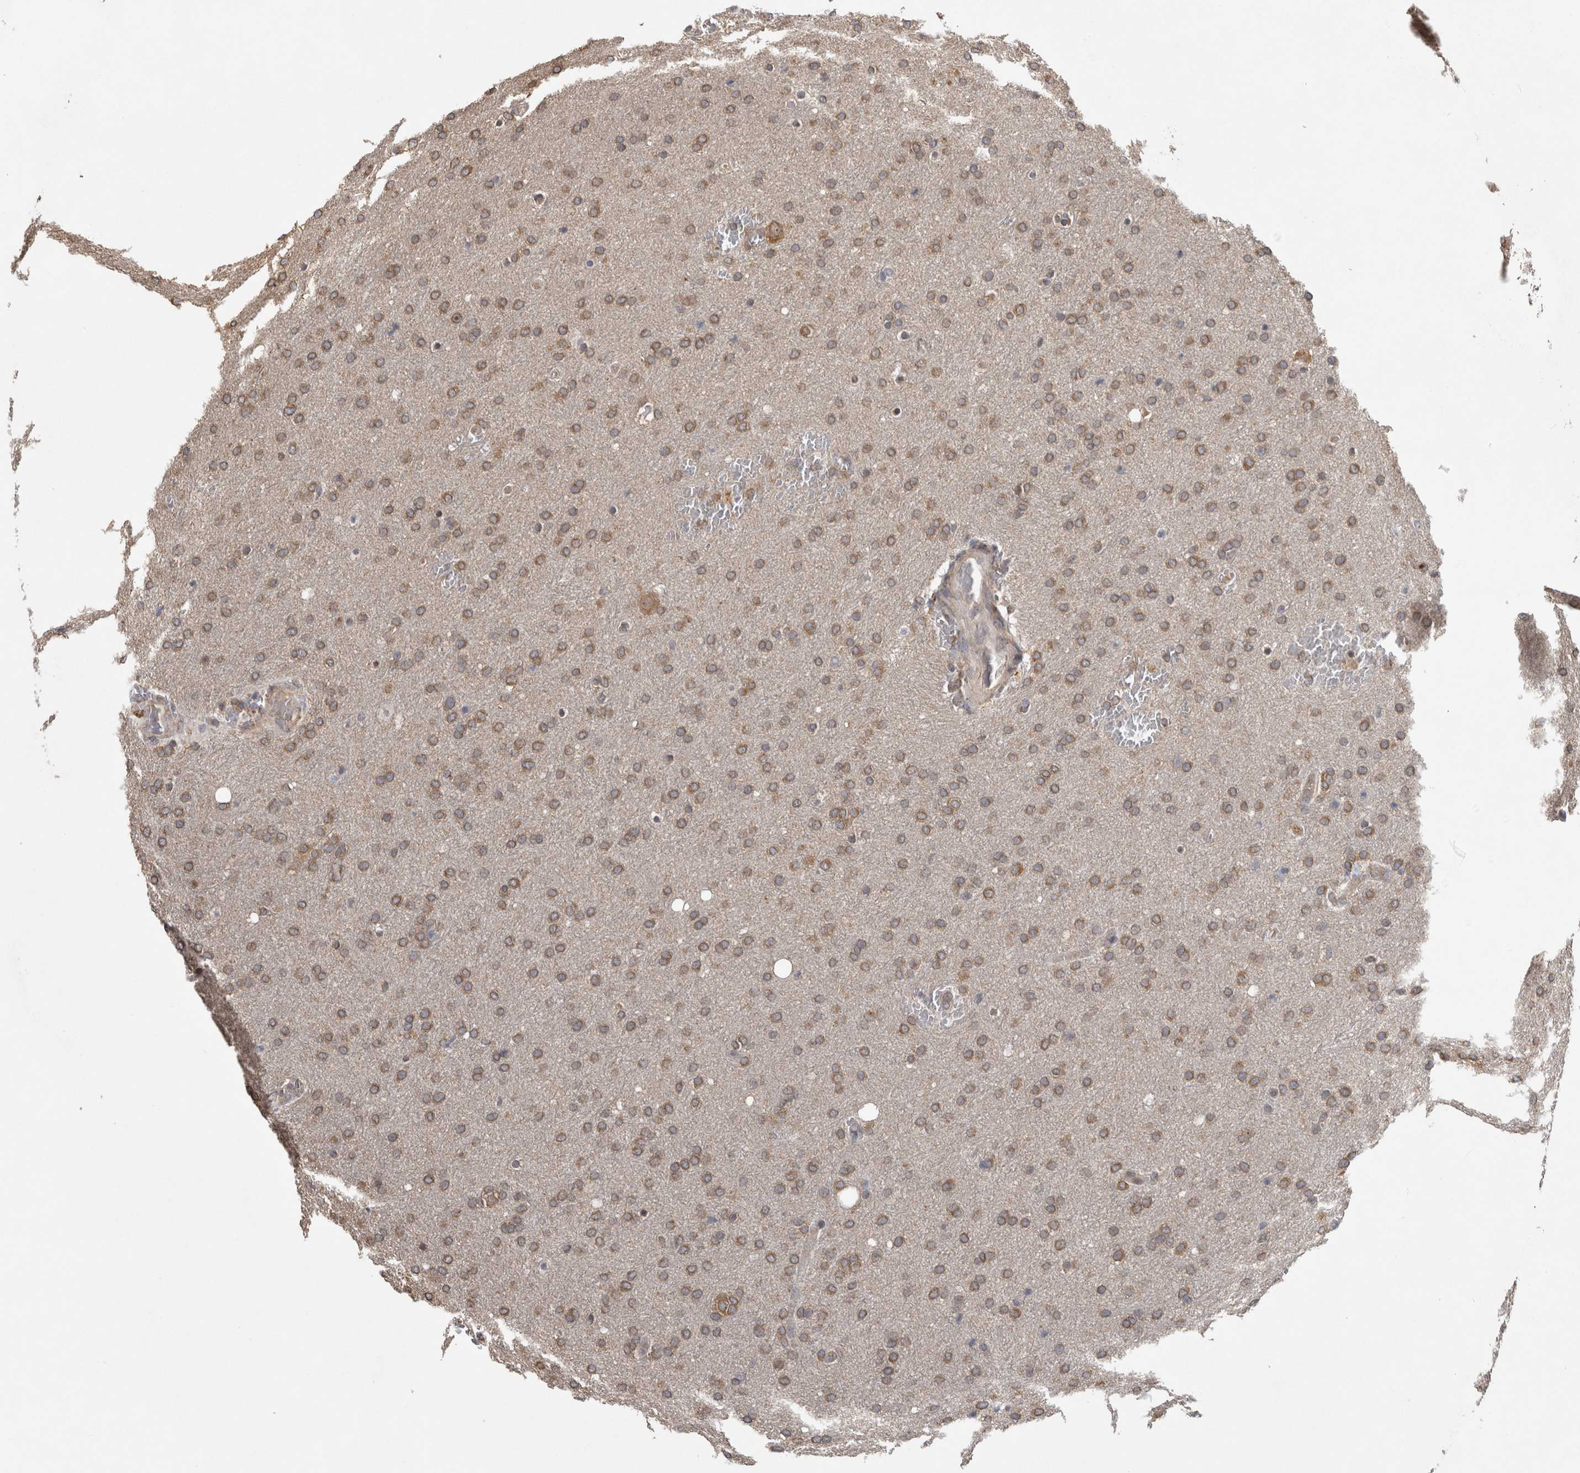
{"staining": {"intensity": "weak", "quantity": ">75%", "location": "cytoplasmic/membranous"}, "tissue": "glioma", "cell_type": "Tumor cells", "image_type": "cancer", "snomed": [{"axis": "morphology", "description": "Glioma, malignant, Low grade"}, {"axis": "topography", "description": "Brain"}], "caption": "Malignant glioma (low-grade) stained with a protein marker shows weak staining in tumor cells.", "gene": "ATXN2", "patient": {"sex": "female", "age": 37}}